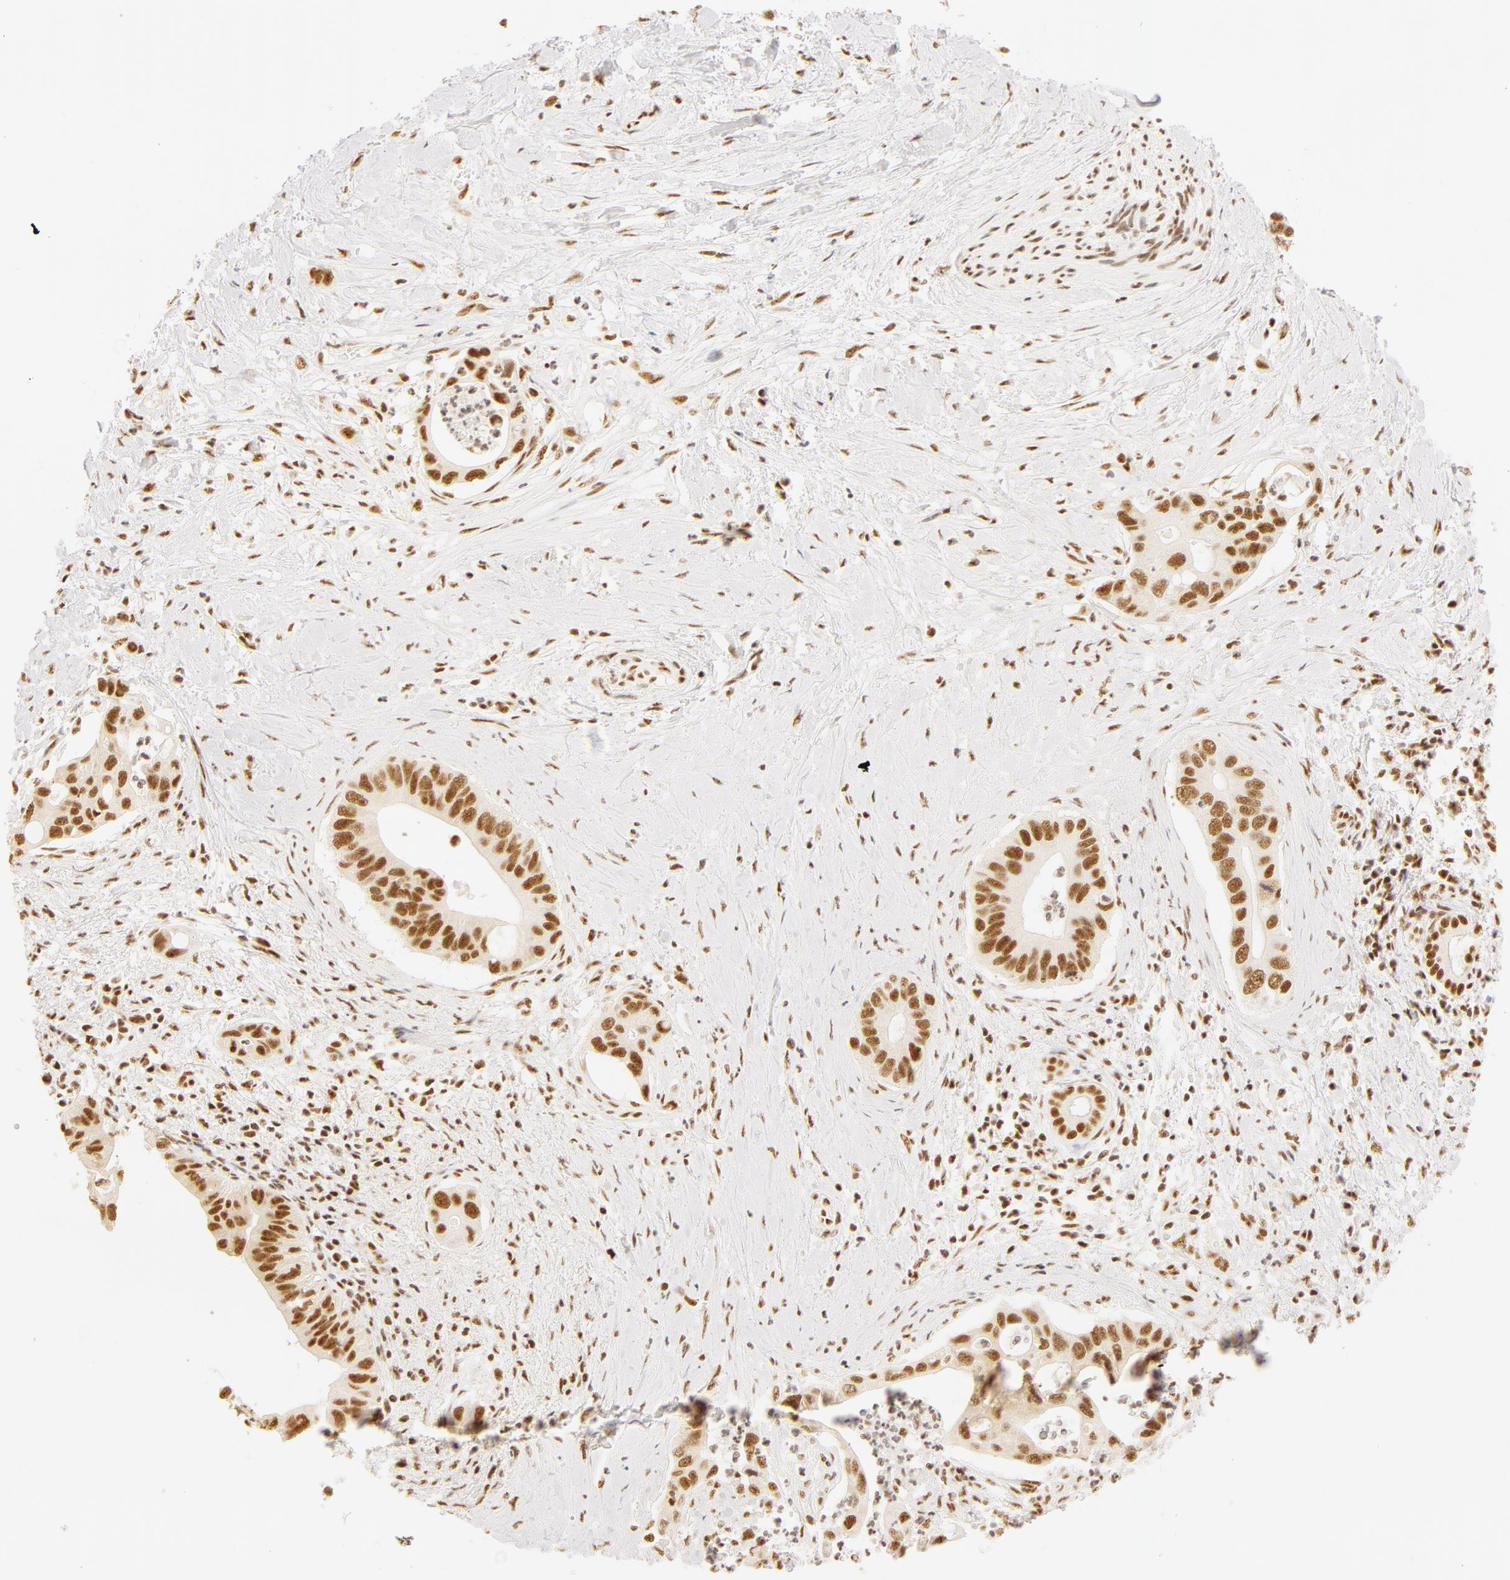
{"staining": {"intensity": "moderate", "quantity": ">75%", "location": "nuclear"}, "tissue": "liver cancer", "cell_type": "Tumor cells", "image_type": "cancer", "snomed": [{"axis": "morphology", "description": "Cholangiocarcinoma"}, {"axis": "topography", "description": "Liver"}], "caption": "A brown stain highlights moderate nuclear expression of a protein in human liver cancer tumor cells.", "gene": "RBM39", "patient": {"sex": "female", "age": 65}}